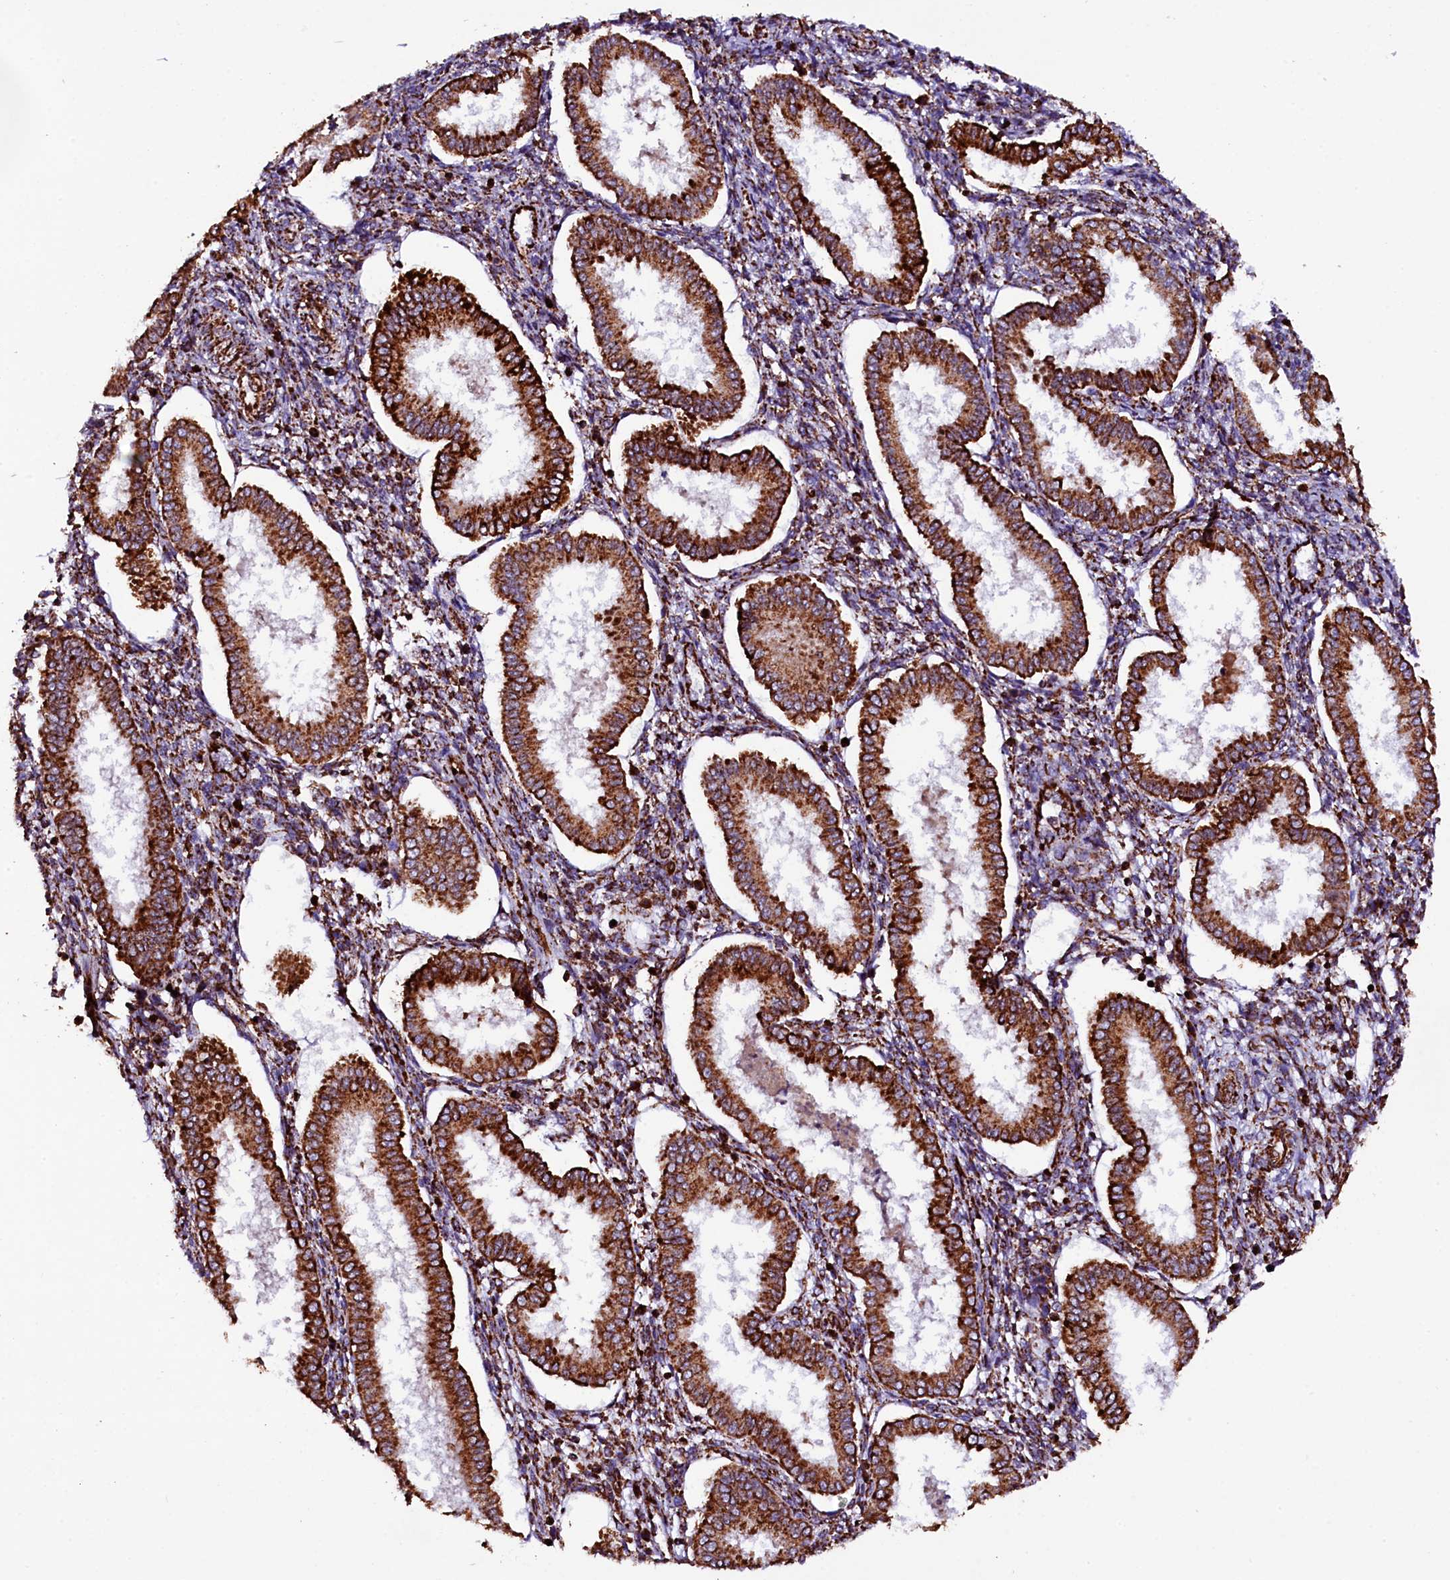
{"staining": {"intensity": "moderate", "quantity": ">75%", "location": "cytoplasmic/membranous"}, "tissue": "endometrium", "cell_type": "Cells in endometrial stroma", "image_type": "normal", "snomed": [{"axis": "morphology", "description": "Normal tissue, NOS"}, {"axis": "topography", "description": "Endometrium"}], "caption": "A photomicrograph showing moderate cytoplasmic/membranous positivity in about >75% of cells in endometrial stroma in normal endometrium, as visualized by brown immunohistochemical staining.", "gene": "KLC2", "patient": {"sex": "female", "age": 24}}